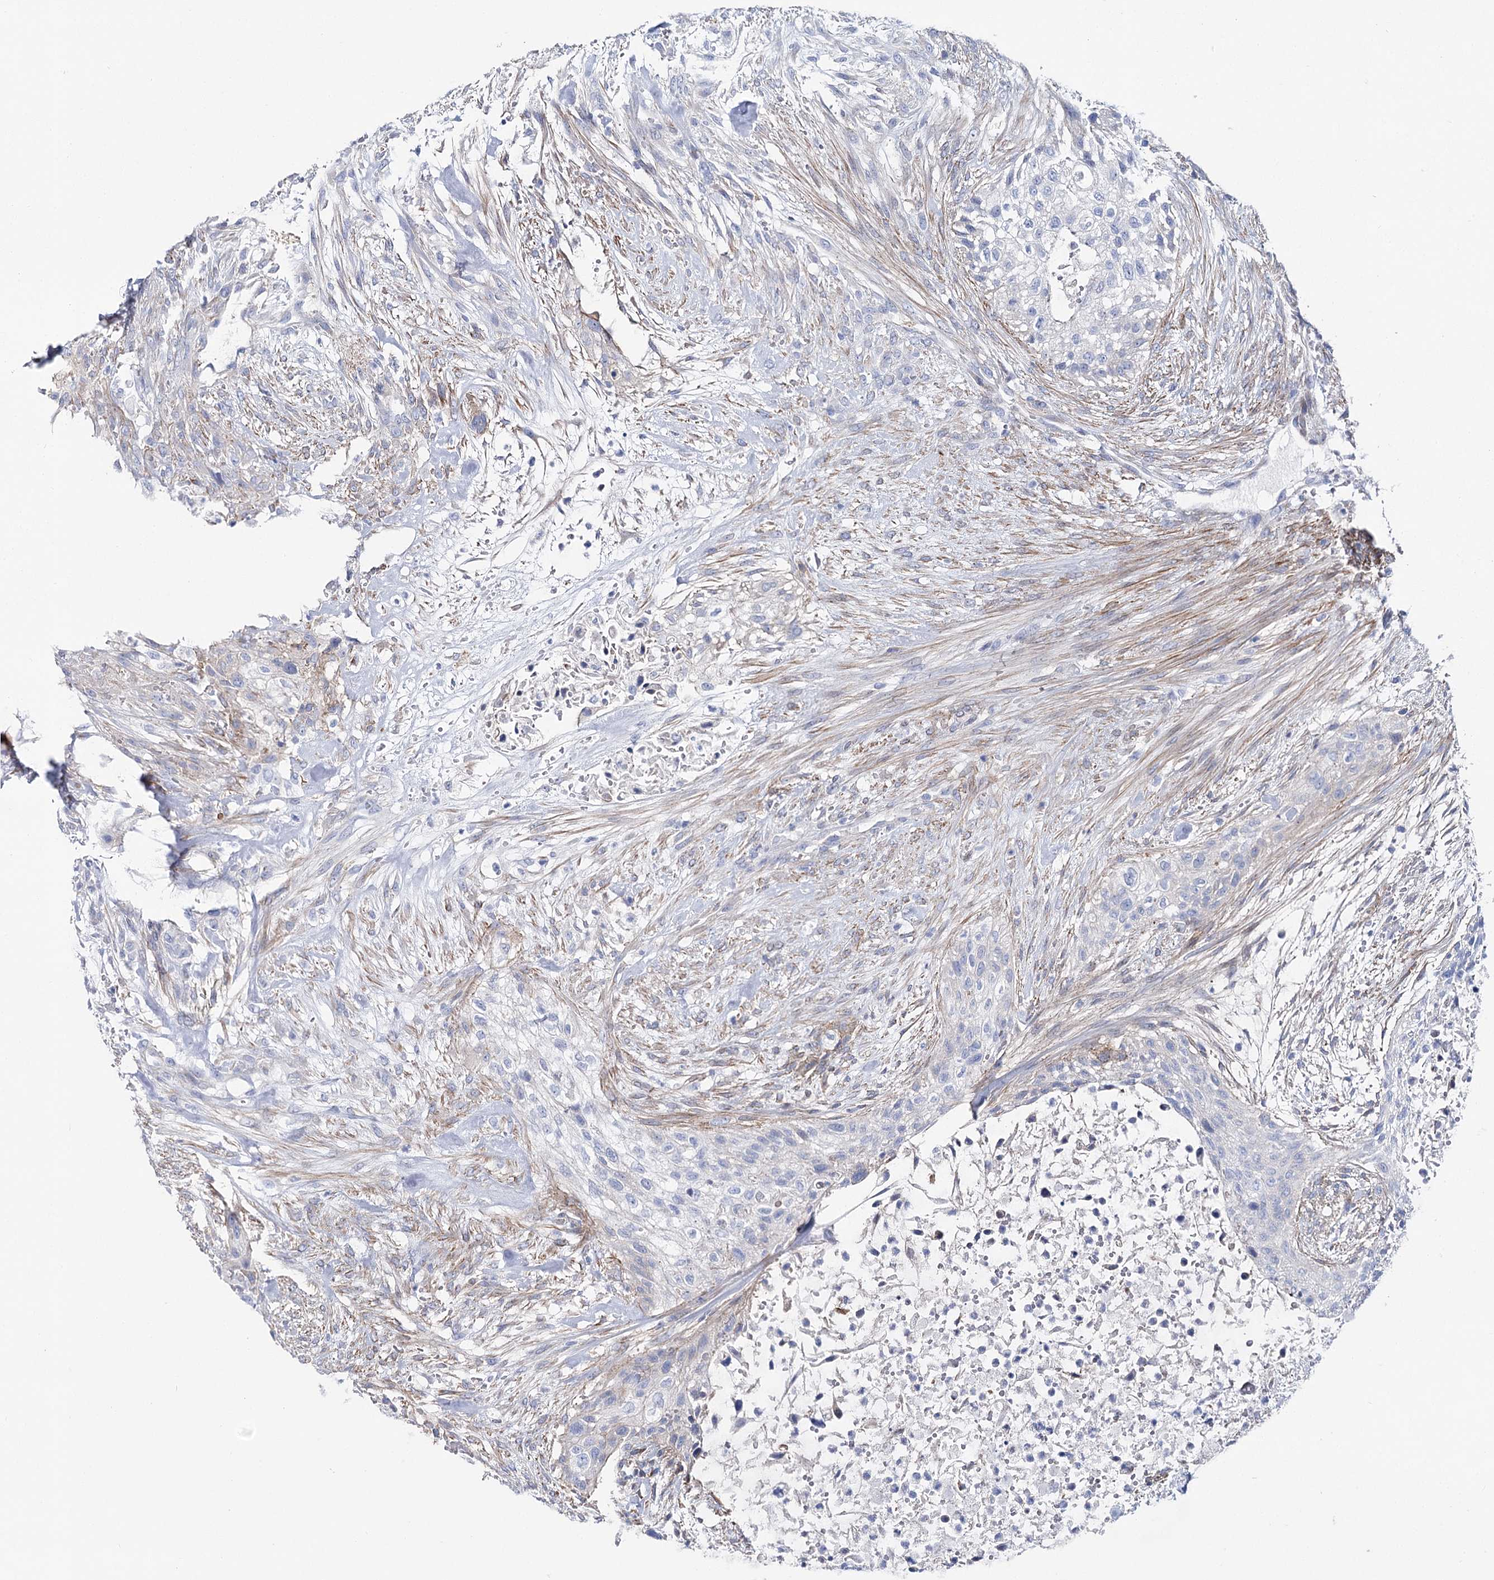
{"staining": {"intensity": "negative", "quantity": "none", "location": "none"}, "tissue": "urothelial cancer", "cell_type": "Tumor cells", "image_type": "cancer", "snomed": [{"axis": "morphology", "description": "Urothelial carcinoma, High grade"}, {"axis": "topography", "description": "Urinary bladder"}], "caption": "Tumor cells show no significant protein staining in urothelial carcinoma (high-grade).", "gene": "ANKRD23", "patient": {"sex": "male", "age": 35}}